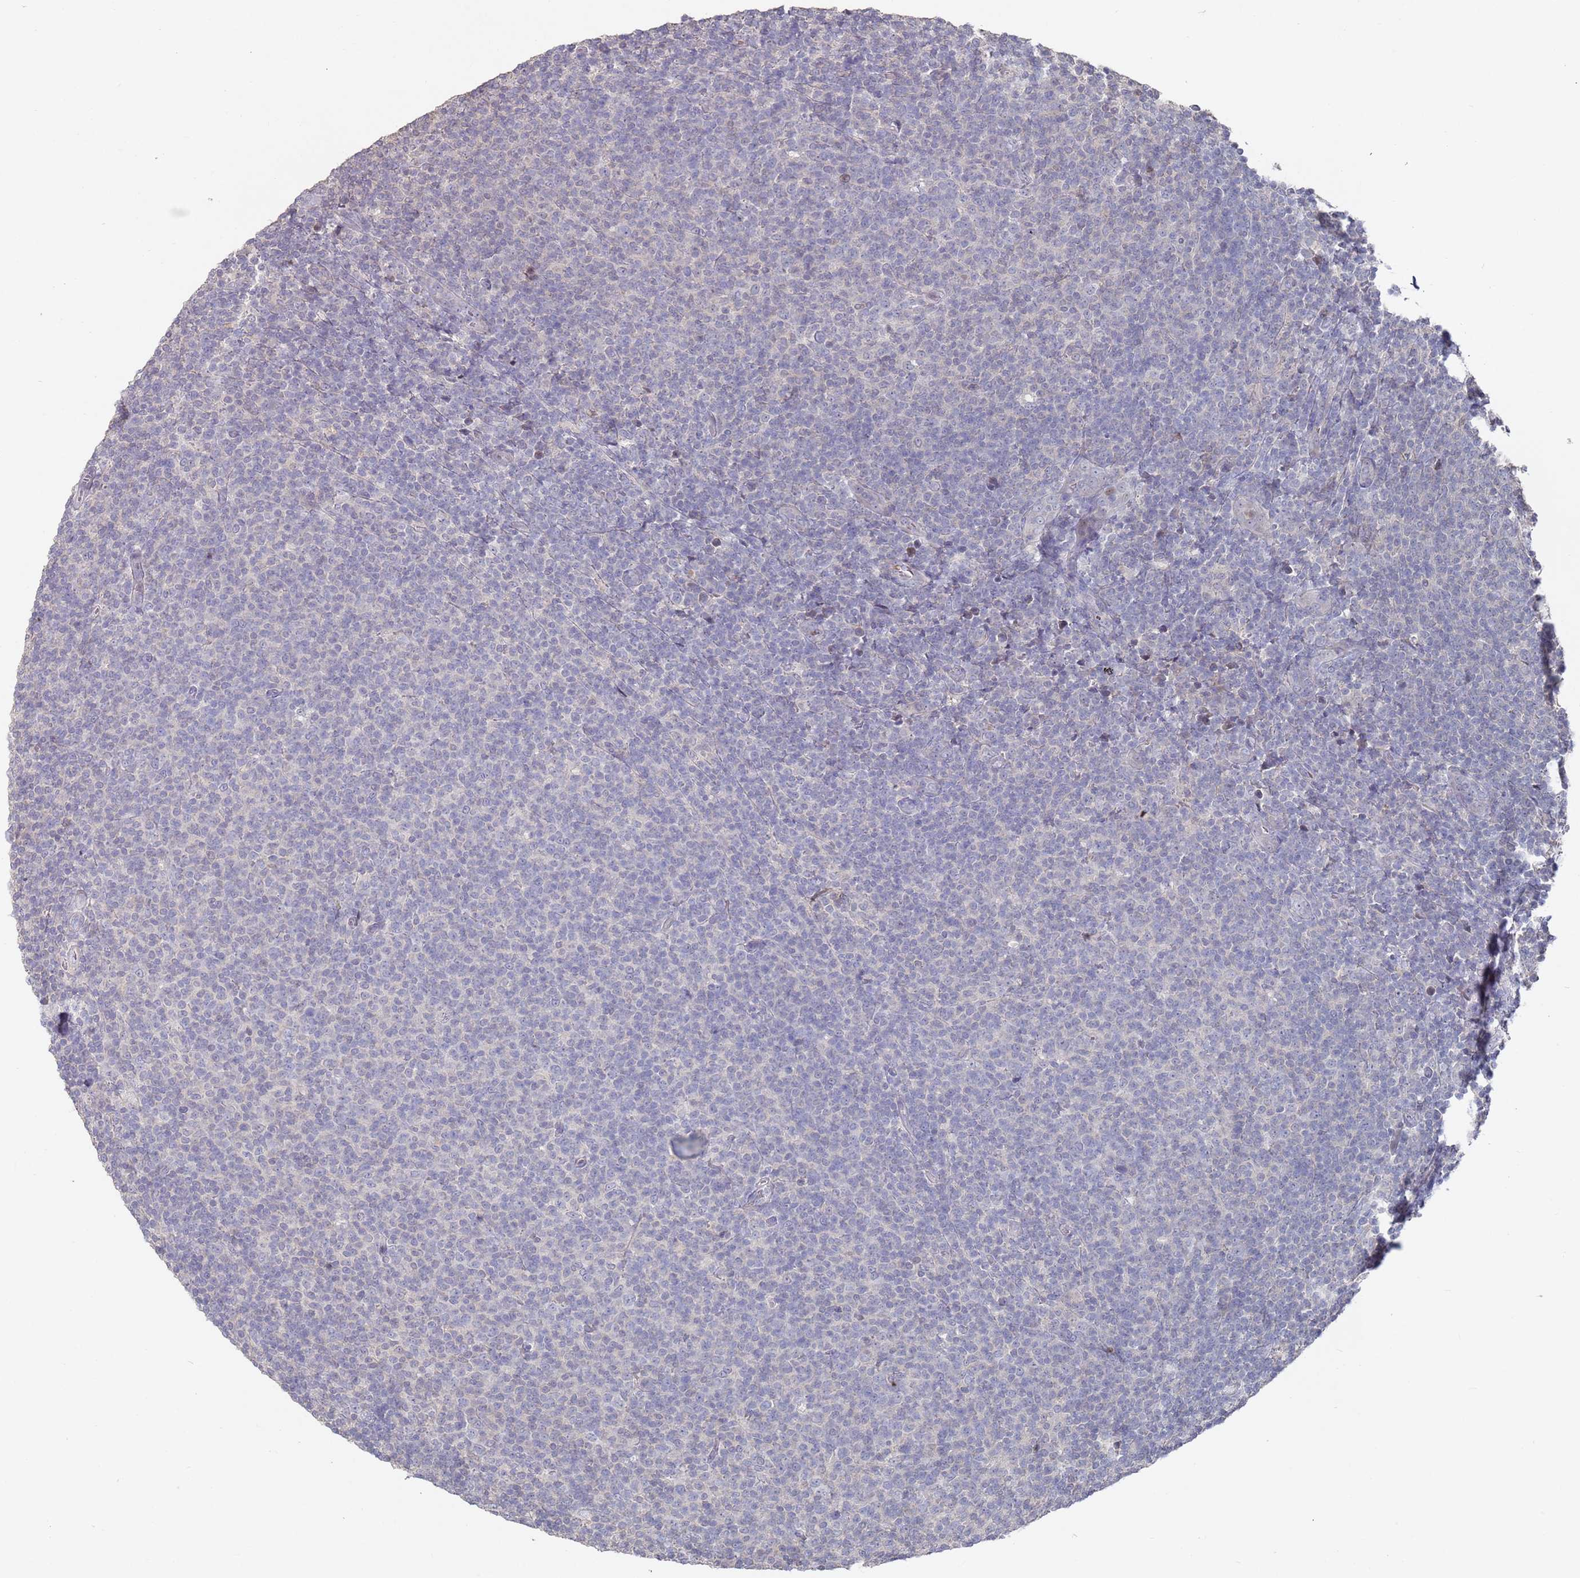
{"staining": {"intensity": "negative", "quantity": "none", "location": "none"}, "tissue": "lymphoma", "cell_type": "Tumor cells", "image_type": "cancer", "snomed": [{"axis": "morphology", "description": "Malignant lymphoma, non-Hodgkin's type, Low grade"}, {"axis": "topography", "description": "Lymph node"}], "caption": "Malignant lymphoma, non-Hodgkin's type (low-grade) was stained to show a protein in brown. There is no significant positivity in tumor cells. (Brightfield microscopy of DAB immunohistochemistry (IHC) at high magnification).", "gene": "LACC1", "patient": {"sex": "male", "age": 66}}